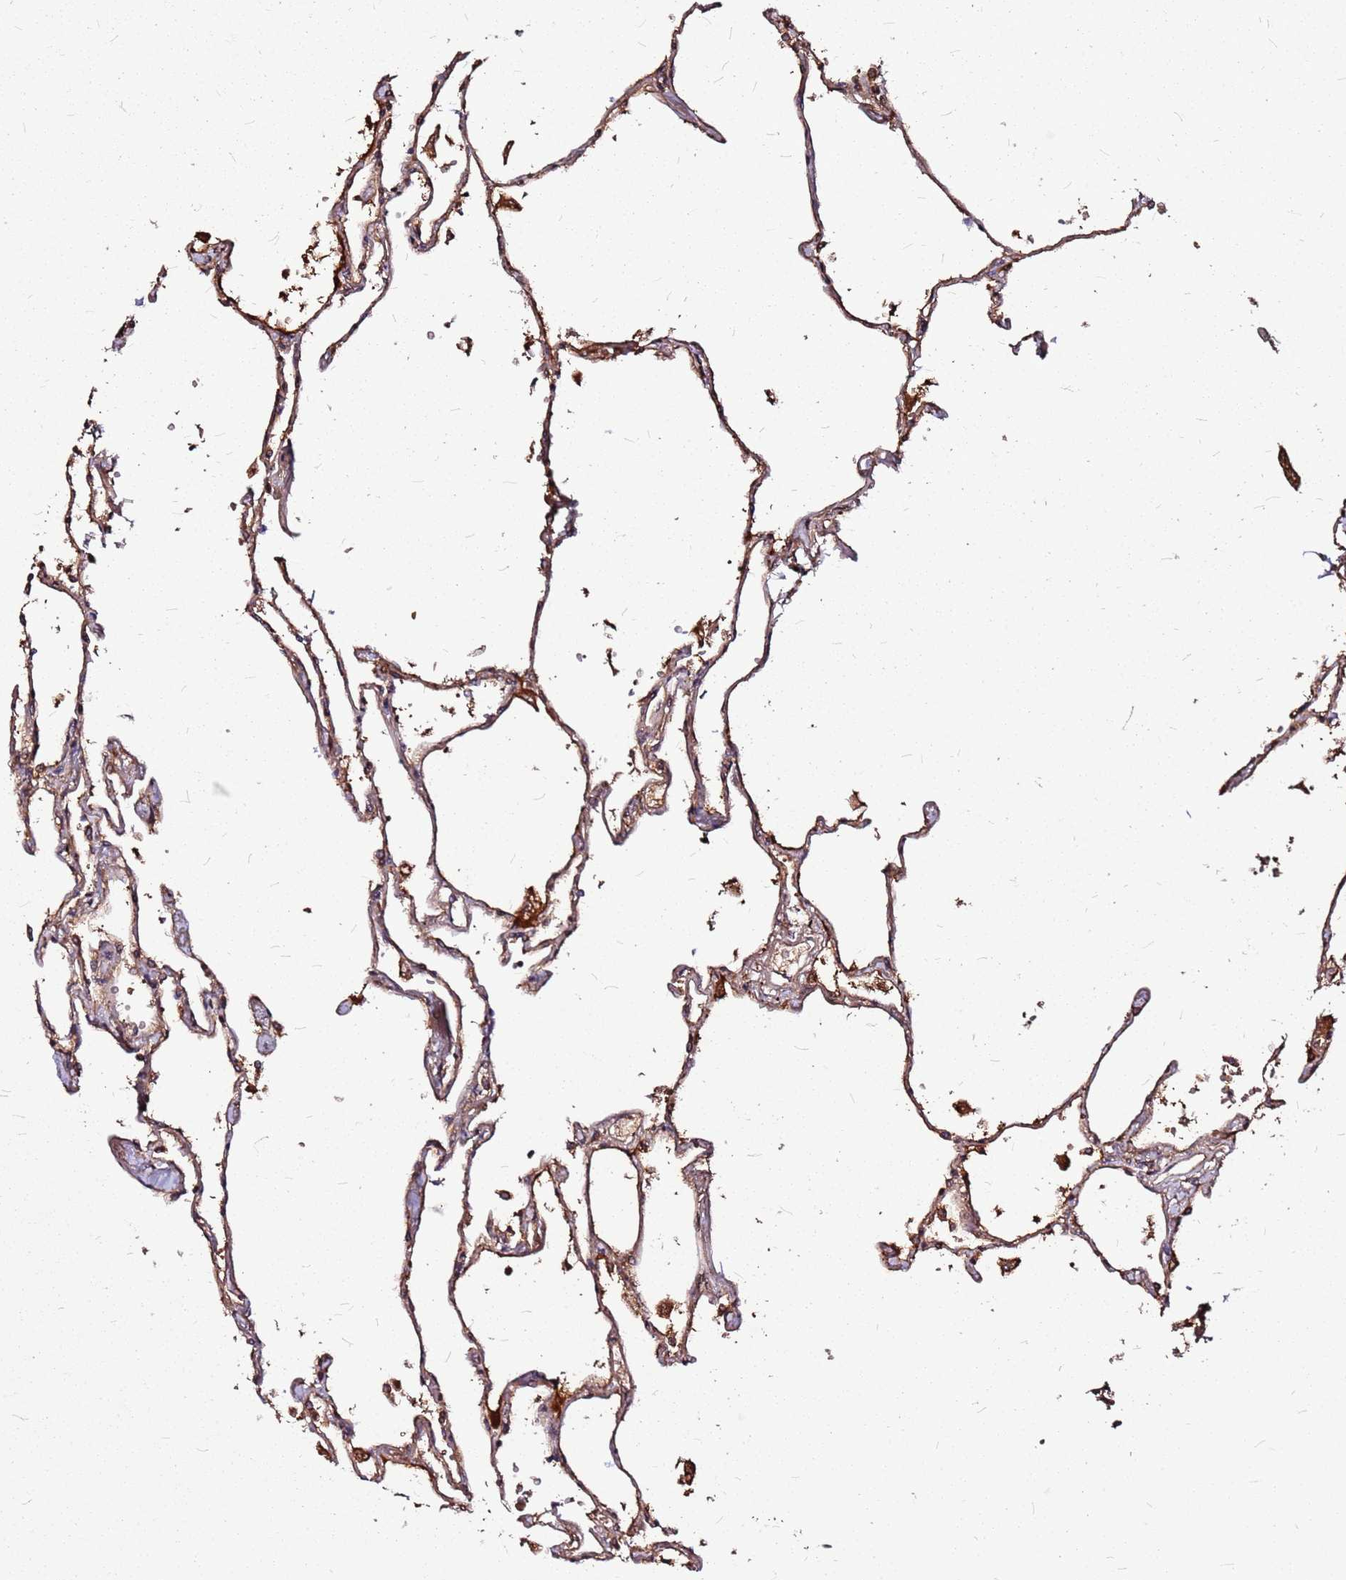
{"staining": {"intensity": "moderate", "quantity": ">75%", "location": "cytoplasmic/membranous"}, "tissue": "lung", "cell_type": "Alveolar cells", "image_type": "normal", "snomed": [{"axis": "morphology", "description": "Normal tissue, NOS"}, {"axis": "topography", "description": "Lung"}], "caption": "Protein staining reveals moderate cytoplasmic/membranous positivity in approximately >75% of alveolar cells in benign lung.", "gene": "LYPLAL1", "patient": {"sex": "female", "age": 67}}